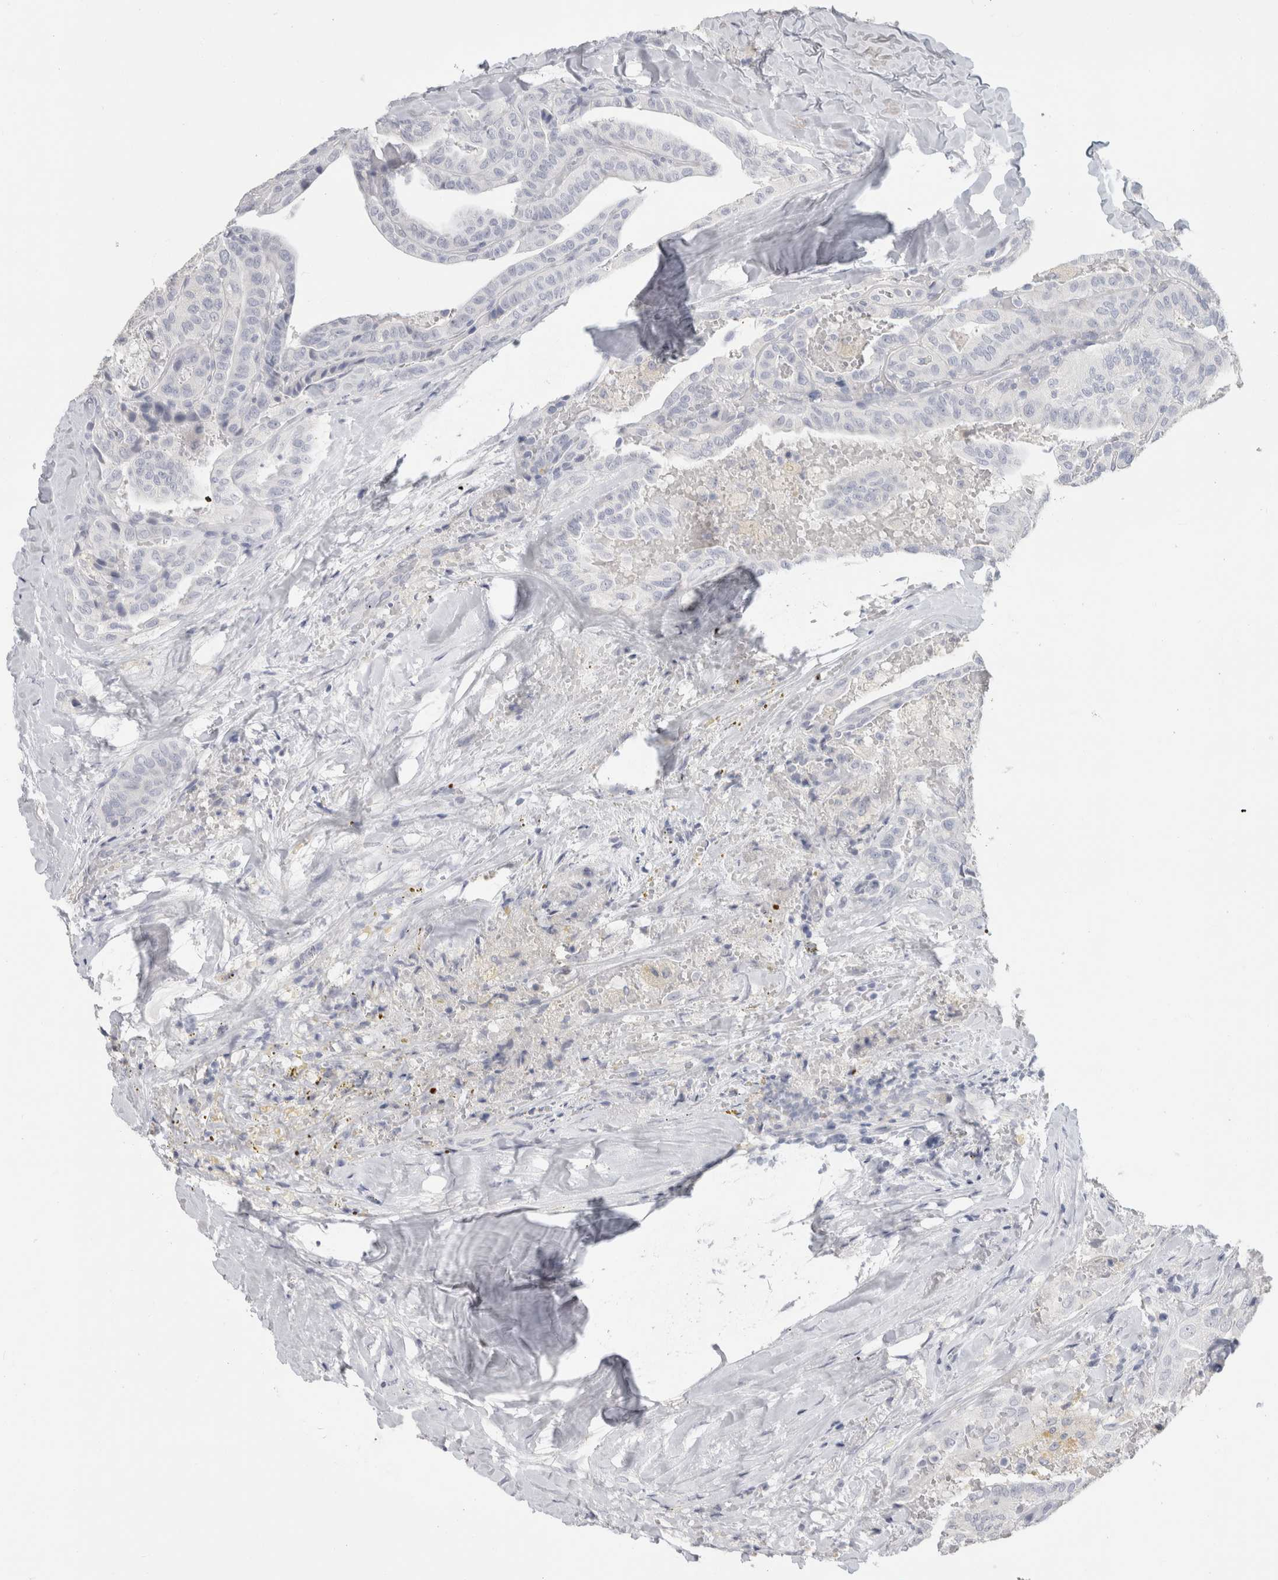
{"staining": {"intensity": "negative", "quantity": "none", "location": "none"}, "tissue": "thyroid cancer", "cell_type": "Tumor cells", "image_type": "cancer", "snomed": [{"axis": "morphology", "description": "Papillary adenocarcinoma, NOS"}, {"axis": "topography", "description": "Thyroid gland"}], "caption": "Histopathology image shows no significant protein staining in tumor cells of thyroid cancer (papillary adenocarcinoma).", "gene": "SLC6A1", "patient": {"sex": "male", "age": 77}}